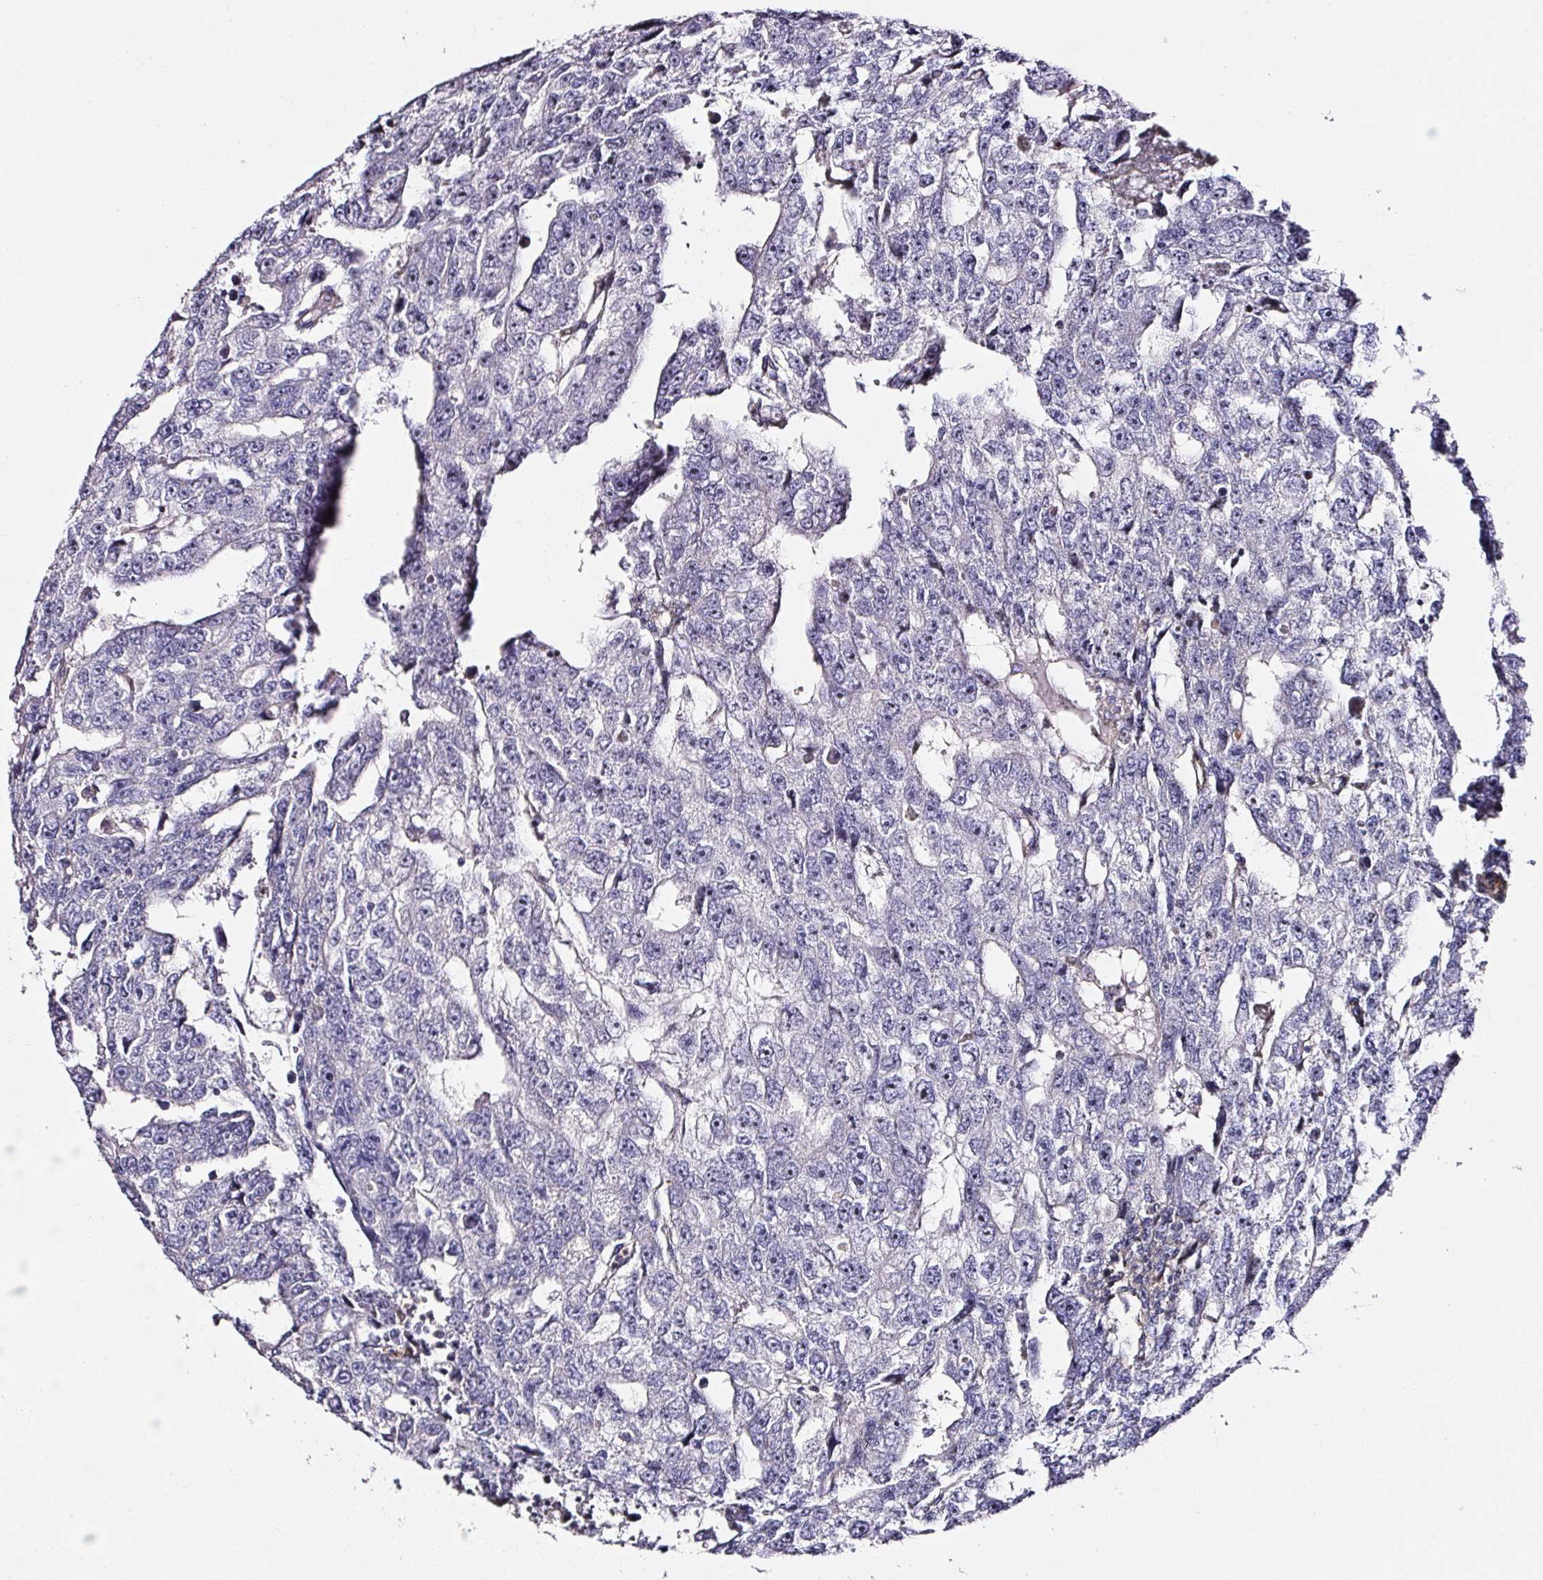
{"staining": {"intensity": "negative", "quantity": "none", "location": "none"}, "tissue": "testis cancer", "cell_type": "Tumor cells", "image_type": "cancer", "snomed": [{"axis": "morphology", "description": "Carcinoma, Embryonal, NOS"}, {"axis": "topography", "description": "Testis"}], "caption": "DAB immunohistochemical staining of embryonal carcinoma (testis) reveals no significant staining in tumor cells.", "gene": "CD47", "patient": {"sex": "male", "age": 20}}